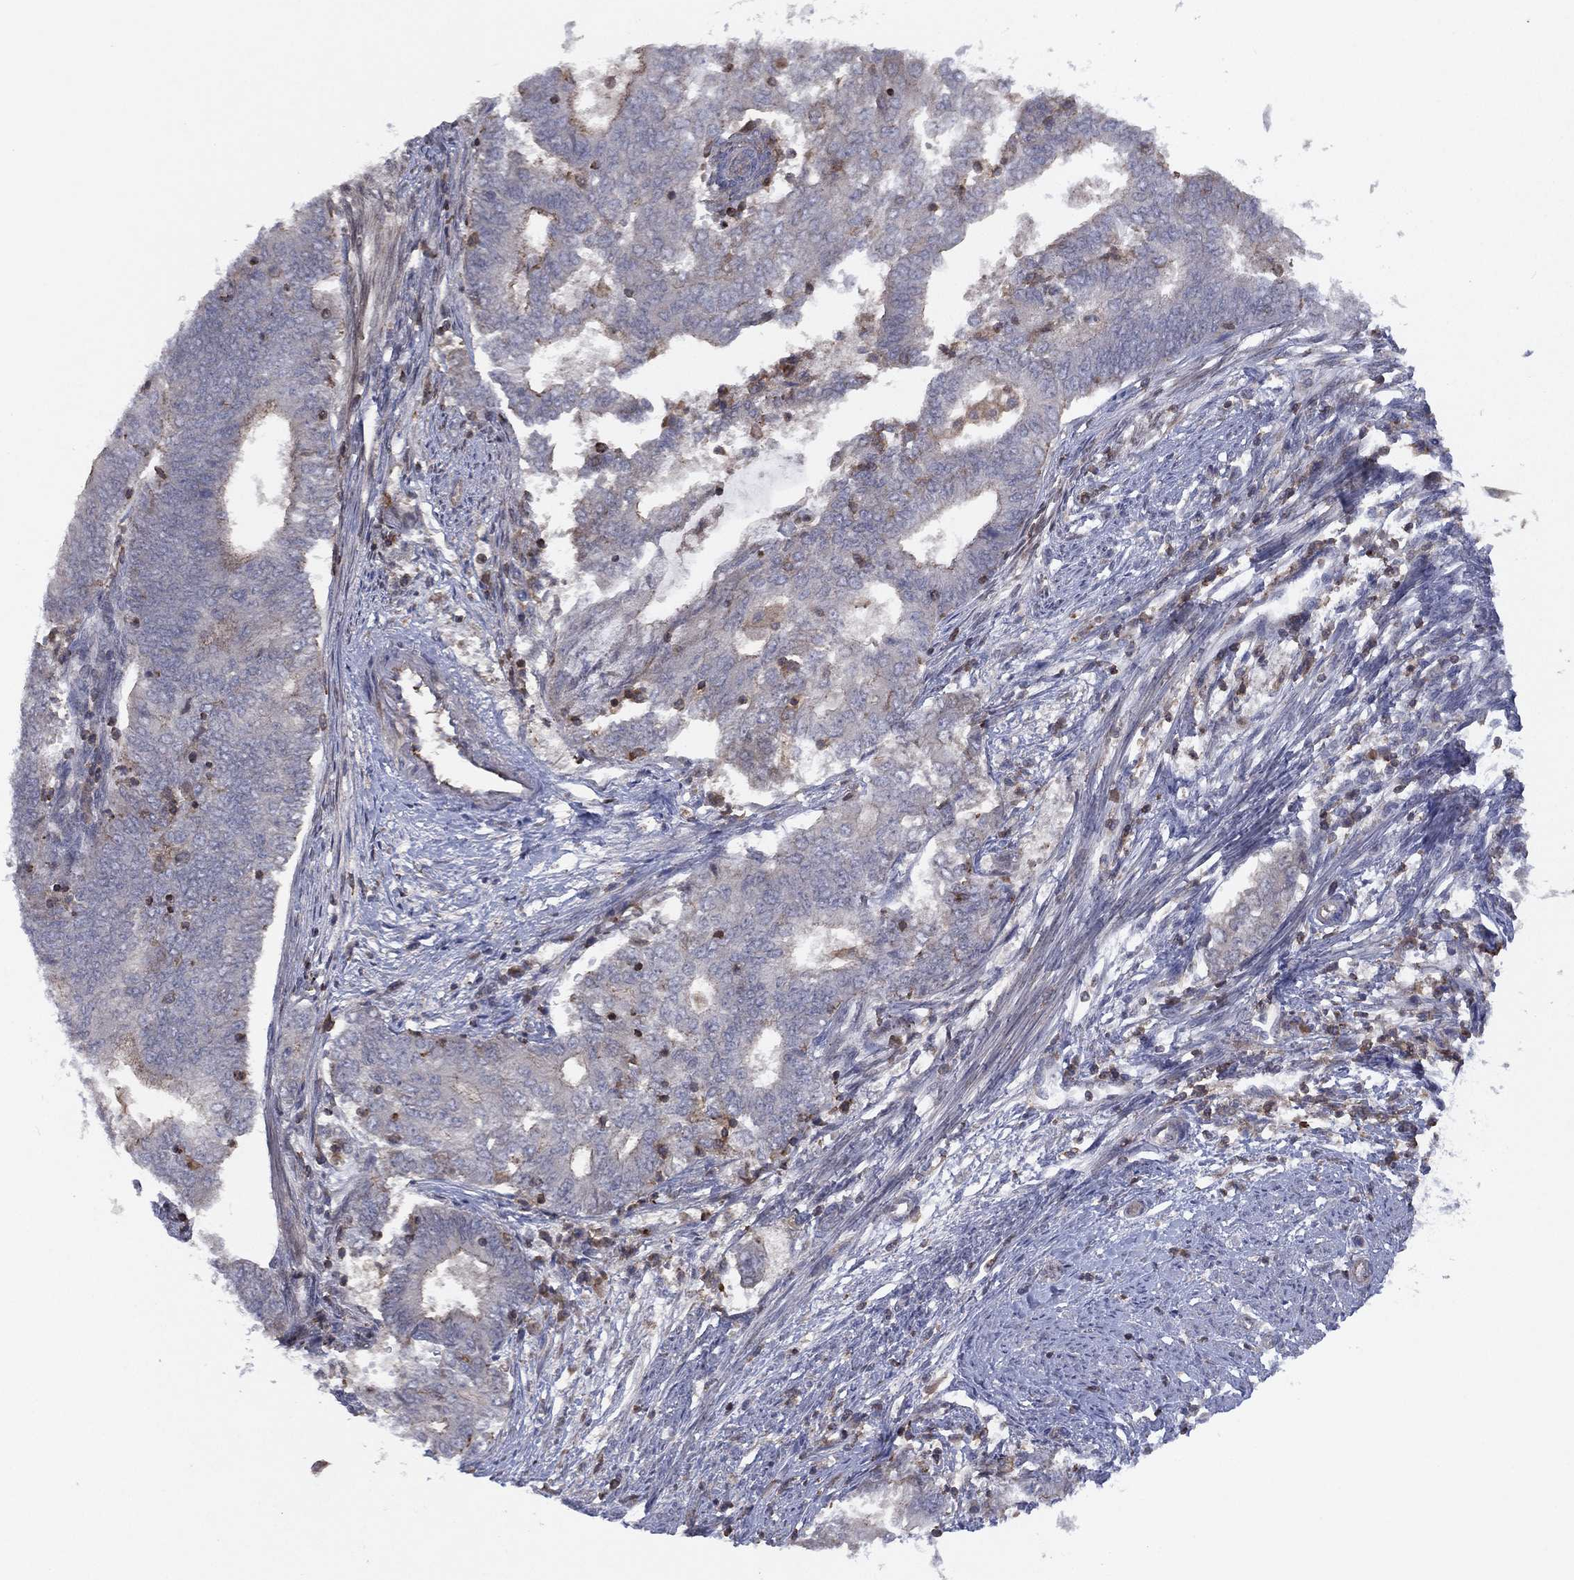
{"staining": {"intensity": "weak", "quantity": "<25%", "location": "cytoplasmic/membranous"}, "tissue": "endometrial cancer", "cell_type": "Tumor cells", "image_type": "cancer", "snomed": [{"axis": "morphology", "description": "Adenocarcinoma, NOS"}, {"axis": "topography", "description": "Endometrium"}], "caption": "This is an IHC micrograph of endometrial adenocarcinoma. There is no positivity in tumor cells.", "gene": "DOCK8", "patient": {"sex": "female", "age": 62}}